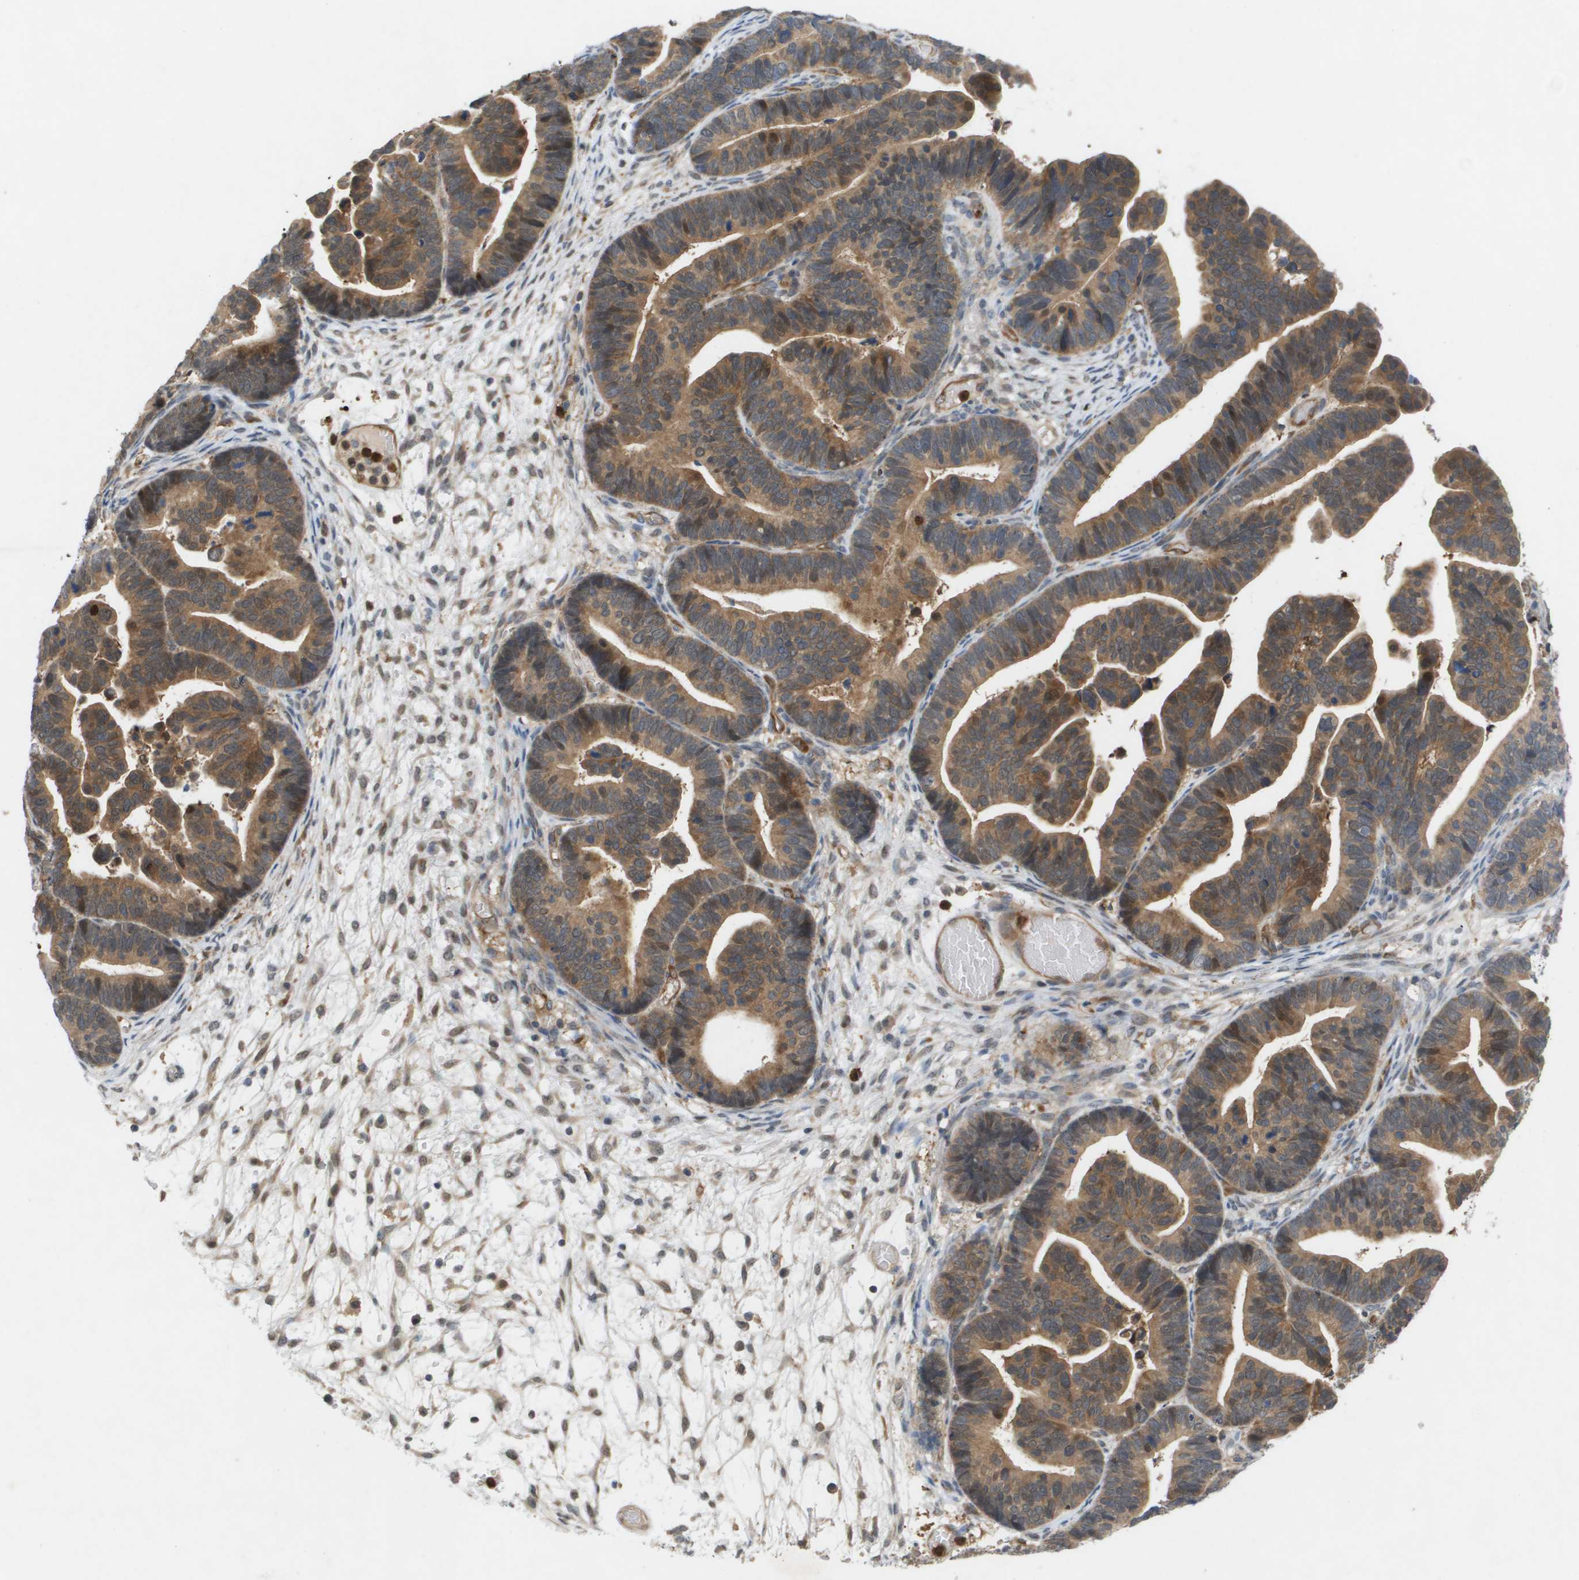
{"staining": {"intensity": "moderate", "quantity": ">75%", "location": "cytoplasmic/membranous"}, "tissue": "ovarian cancer", "cell_type": "Tumor cells", "image_type": "cancer", "snomed": [{"axis": "morphology", "description": "Cystadenocarcinoma, serous, NOS"}, {"axis": "topography", "description": "Ovary"}], "caption": "Moderate cytoplasmic/membranous staining is present in approximately >75% of tumor cells in ovarian cancer.", "gene": "PALD1", "patient": {"sex": "female", "age": 56}}